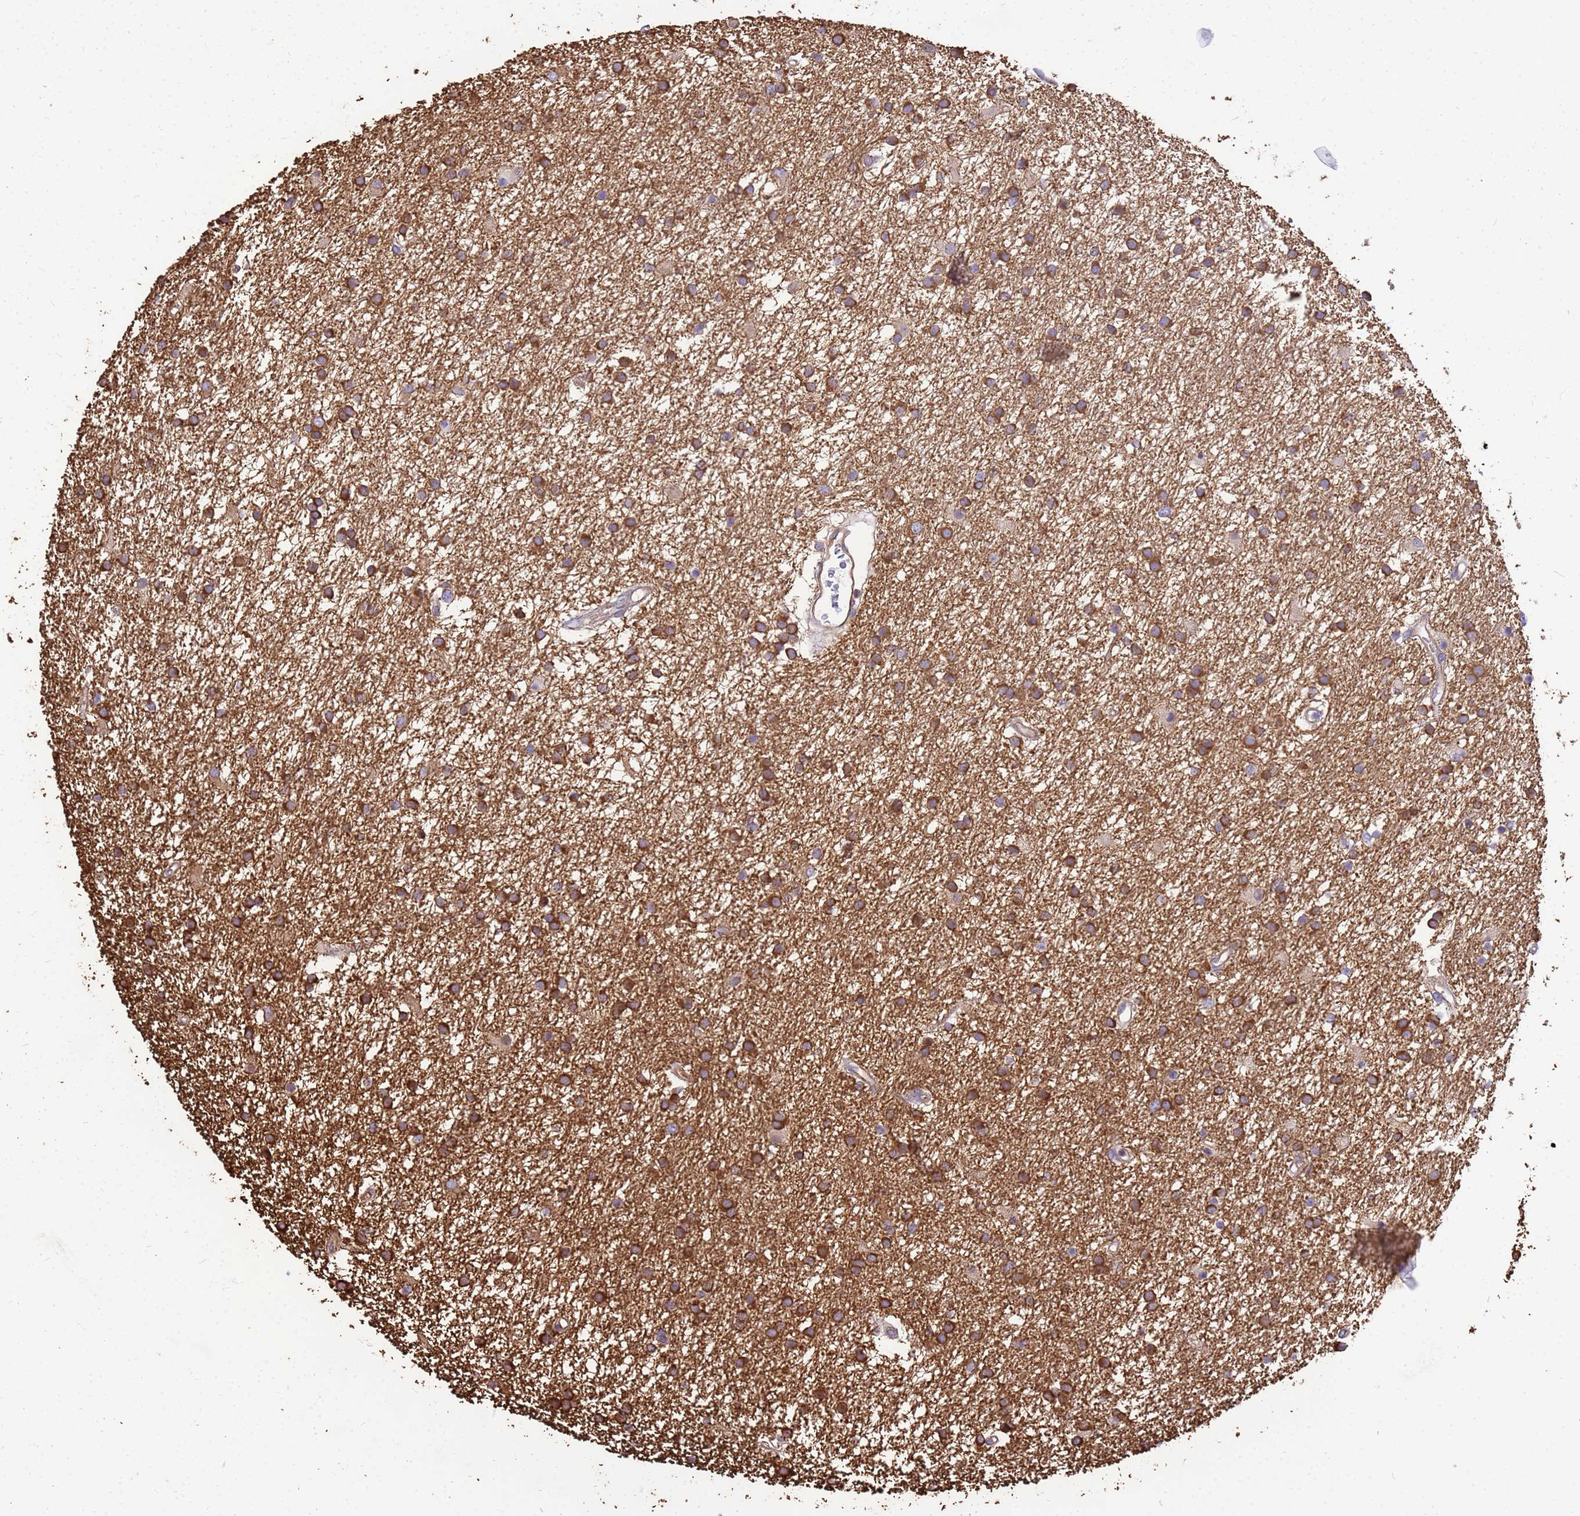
{"staining": {"intensity": "moderate", "quantity": ">75%", "location": "cytoplasmic/membranous"}, "tissue": "glioma", "cell_type": "Tumor cells", "image_type": "cancer", "snomed": [{"axis": "morphology", "description": "Glioma, malignant, High grade"}, {"axis": "topography", "description": "Brain"}], "caption": "Immunohistochemistry of glioma displays medium levels of moderate cytoplasmic/membranous positivity in approximately >75% of tumor cells.", "gene": "TUBB1", "patient": {"sex": "male", "age": 77}}